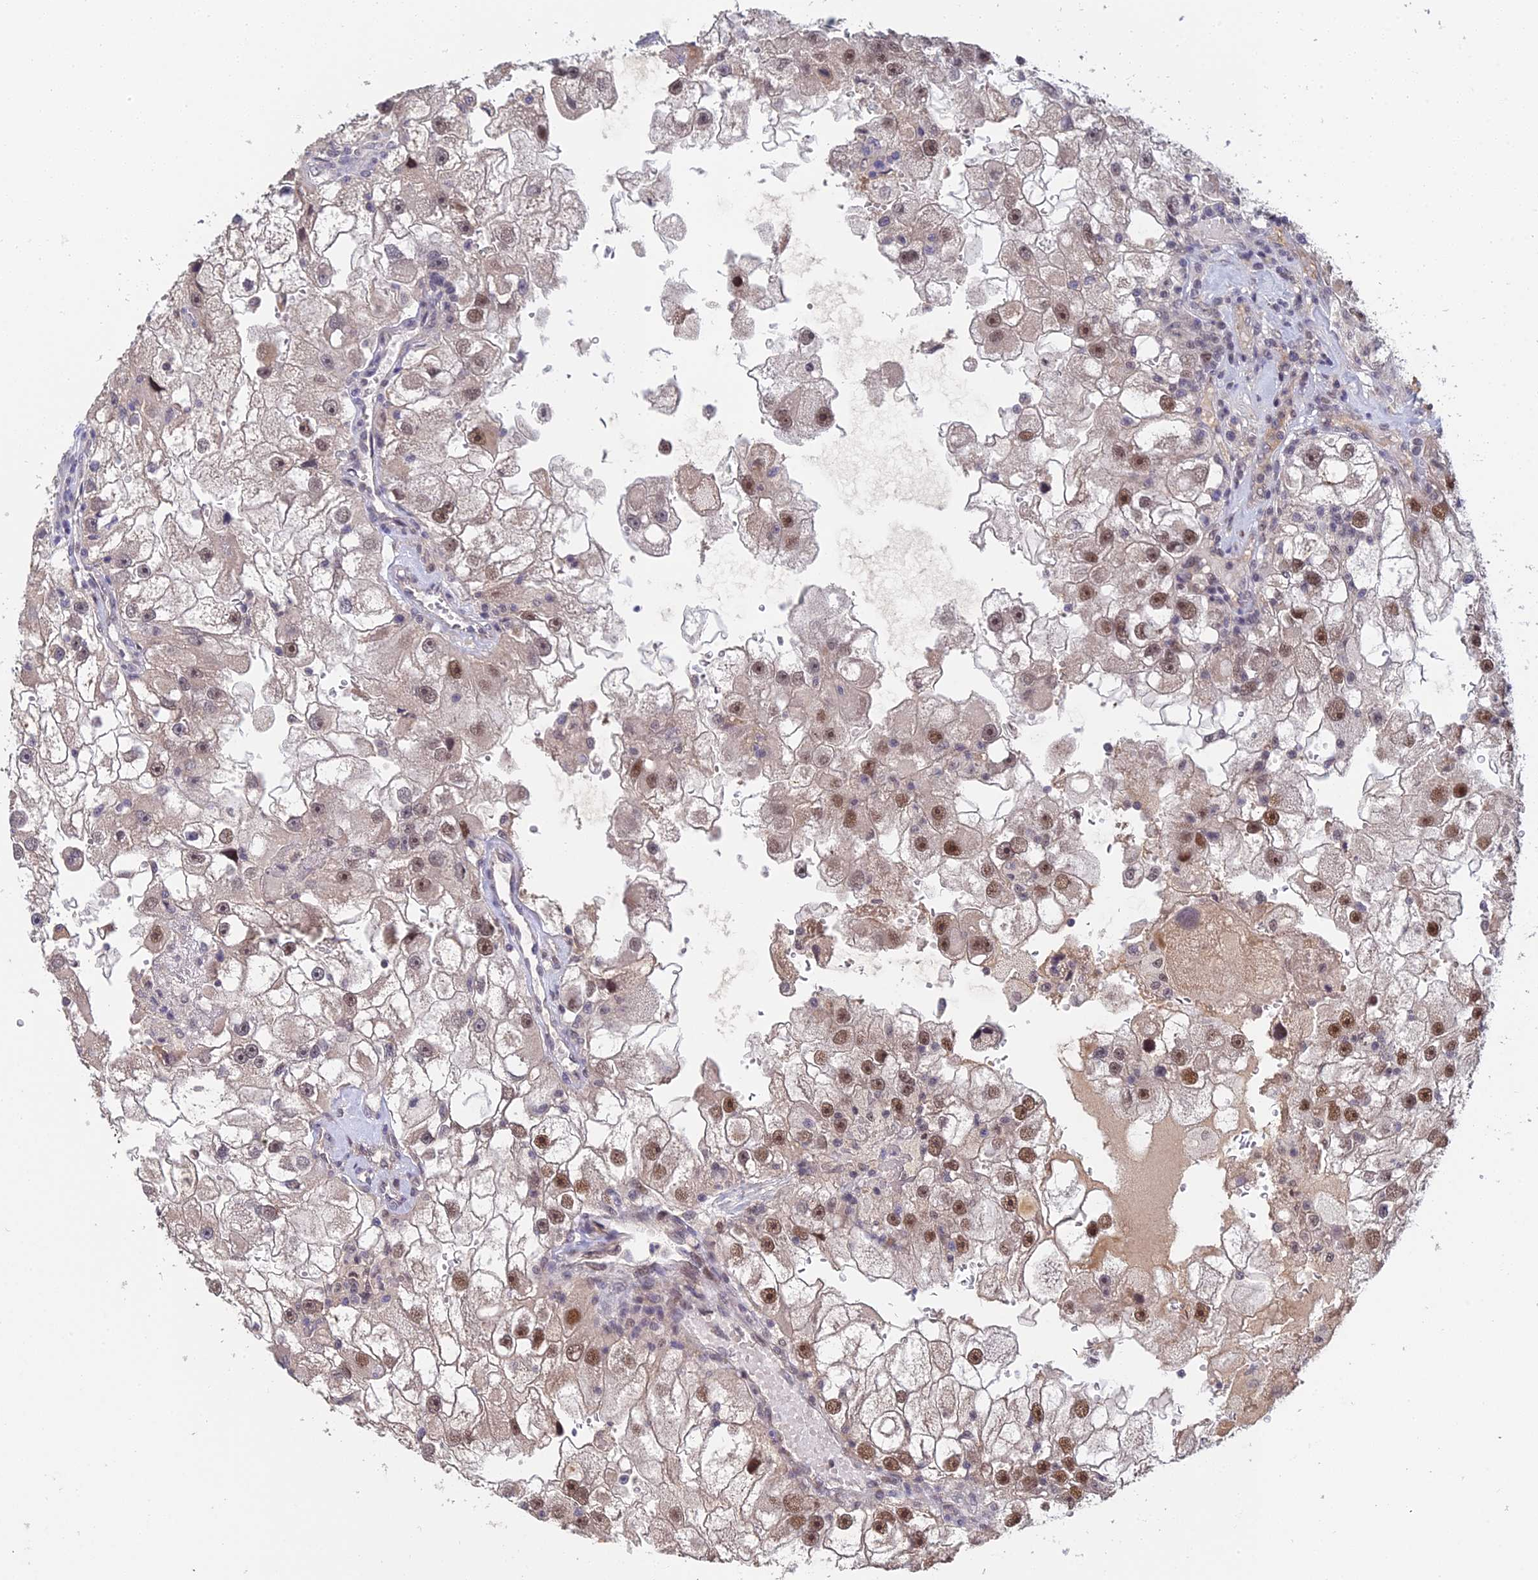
{"staining": {"intensity": "moderate", "quantity": "25%-75%", "location": "nuclear"}, "tissue": "renal cancer", "cell_type": "Tumor cells", "image_type": "cancer", "snomed": [{"axis": "morphology", "description": "Adenocarcinoma, NOS"}, {"axis": "topography", "description": "Kidney"}], "caption": "An image of renal cancer stained for a protein shows moderate nuclear brown staining in tumor cells.", "gene": "ERCC5", "patient": {"sex": "male", "age": 63}}